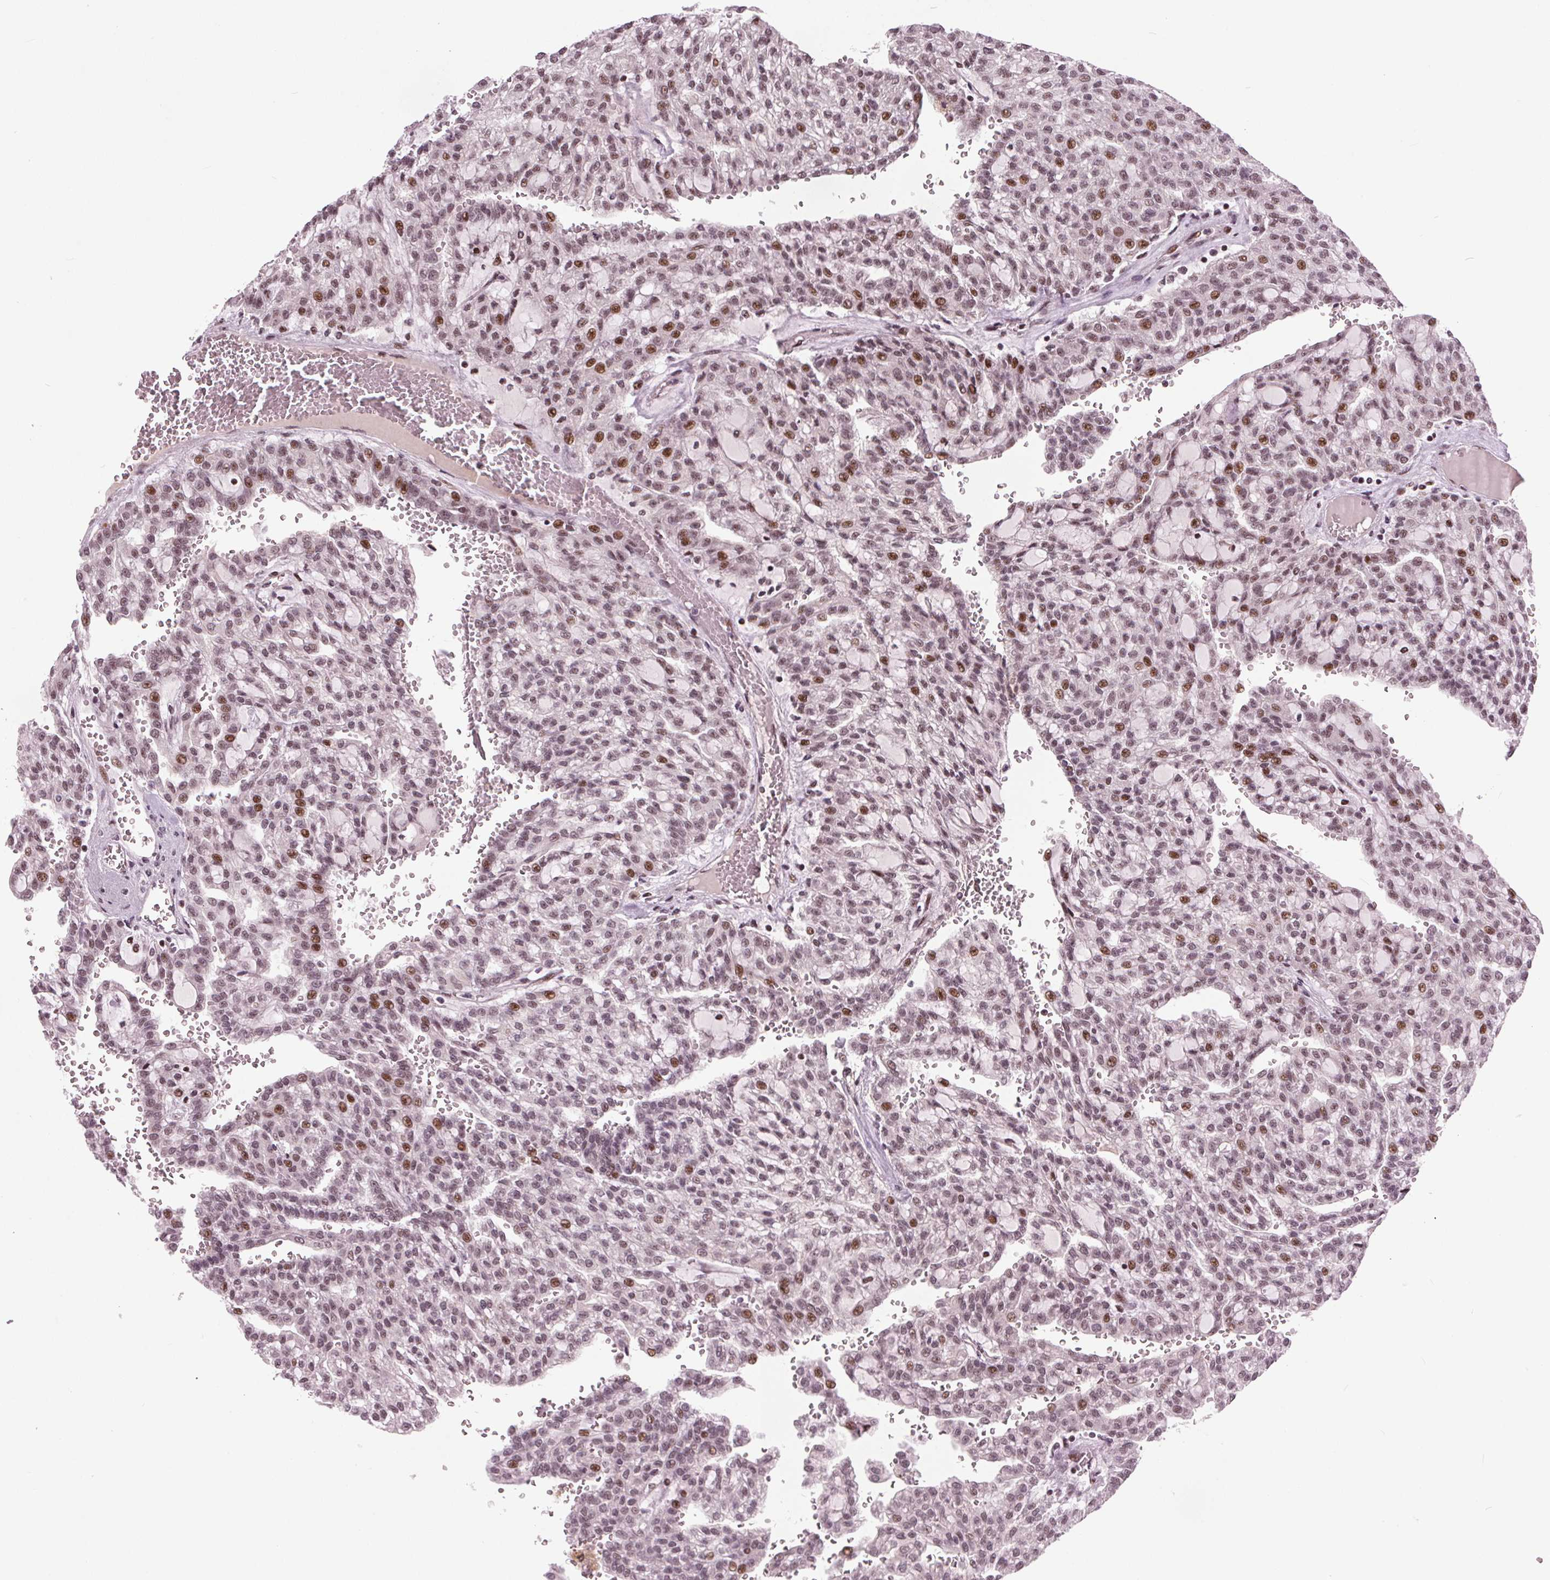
{"staining": {"intensity": "moderate", "quantity": ">75%", "location": "nuclear"}, "tissue": "renal cancer", "cell_type": "Tumor cells", "image_type": "cancer", "snomed": [{"axis": "morphology", "description": "Adenocarcinoma, NOS"}, {"axis": "topography", "description": "Kidney"}], "caption": "The immunohistochemical stain highlights moderate nuclear staining in tumor cells of adenocarcinoma (renal) tissue.", "gene": "TTC34", "patient": {"sex": "male", "age": 63}}